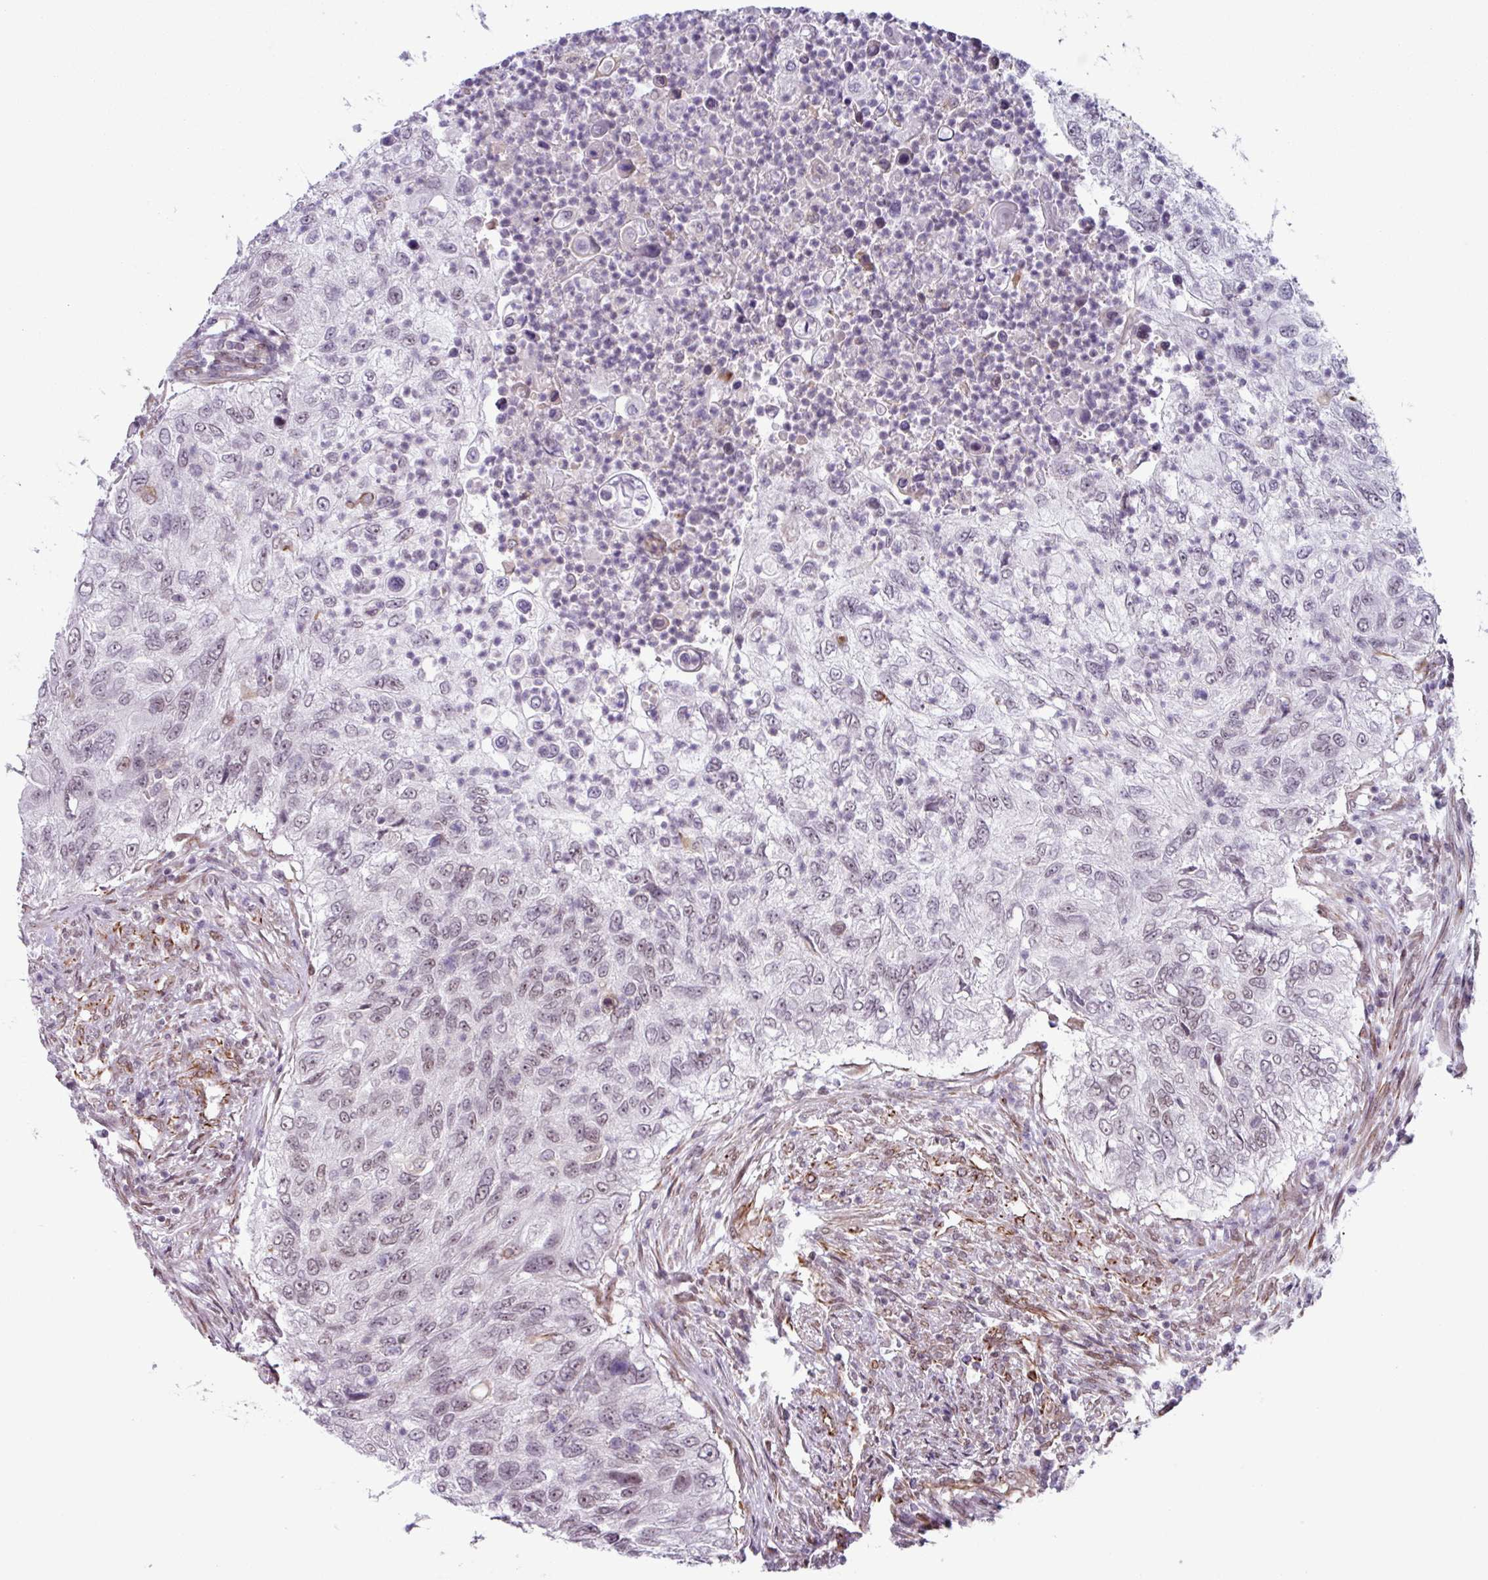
{"staining": {"intensity": "weak", "quantity": "<25%", "location": "nuclear"}, "tissue": "urothelial cancer", "cell_type": "Tumor cells", "image_type": "cancer", "snomed": [{"axis": "morphology", "description": "Urothelial carcinoma, High grade"}, {"axis": "topography", "description": "Urinary bladder"}], "caption": "This is a photomicrograph of immunohistochemistry staining of urothelial carcinoma (high-grade), which shows no positivity in tumor cells. (DAB (3,3'-diaminobenzidine) IHC with hematoxylin counter stain).", "gene": "CHD3", "patient": {"sex": "female", "age": 60}}